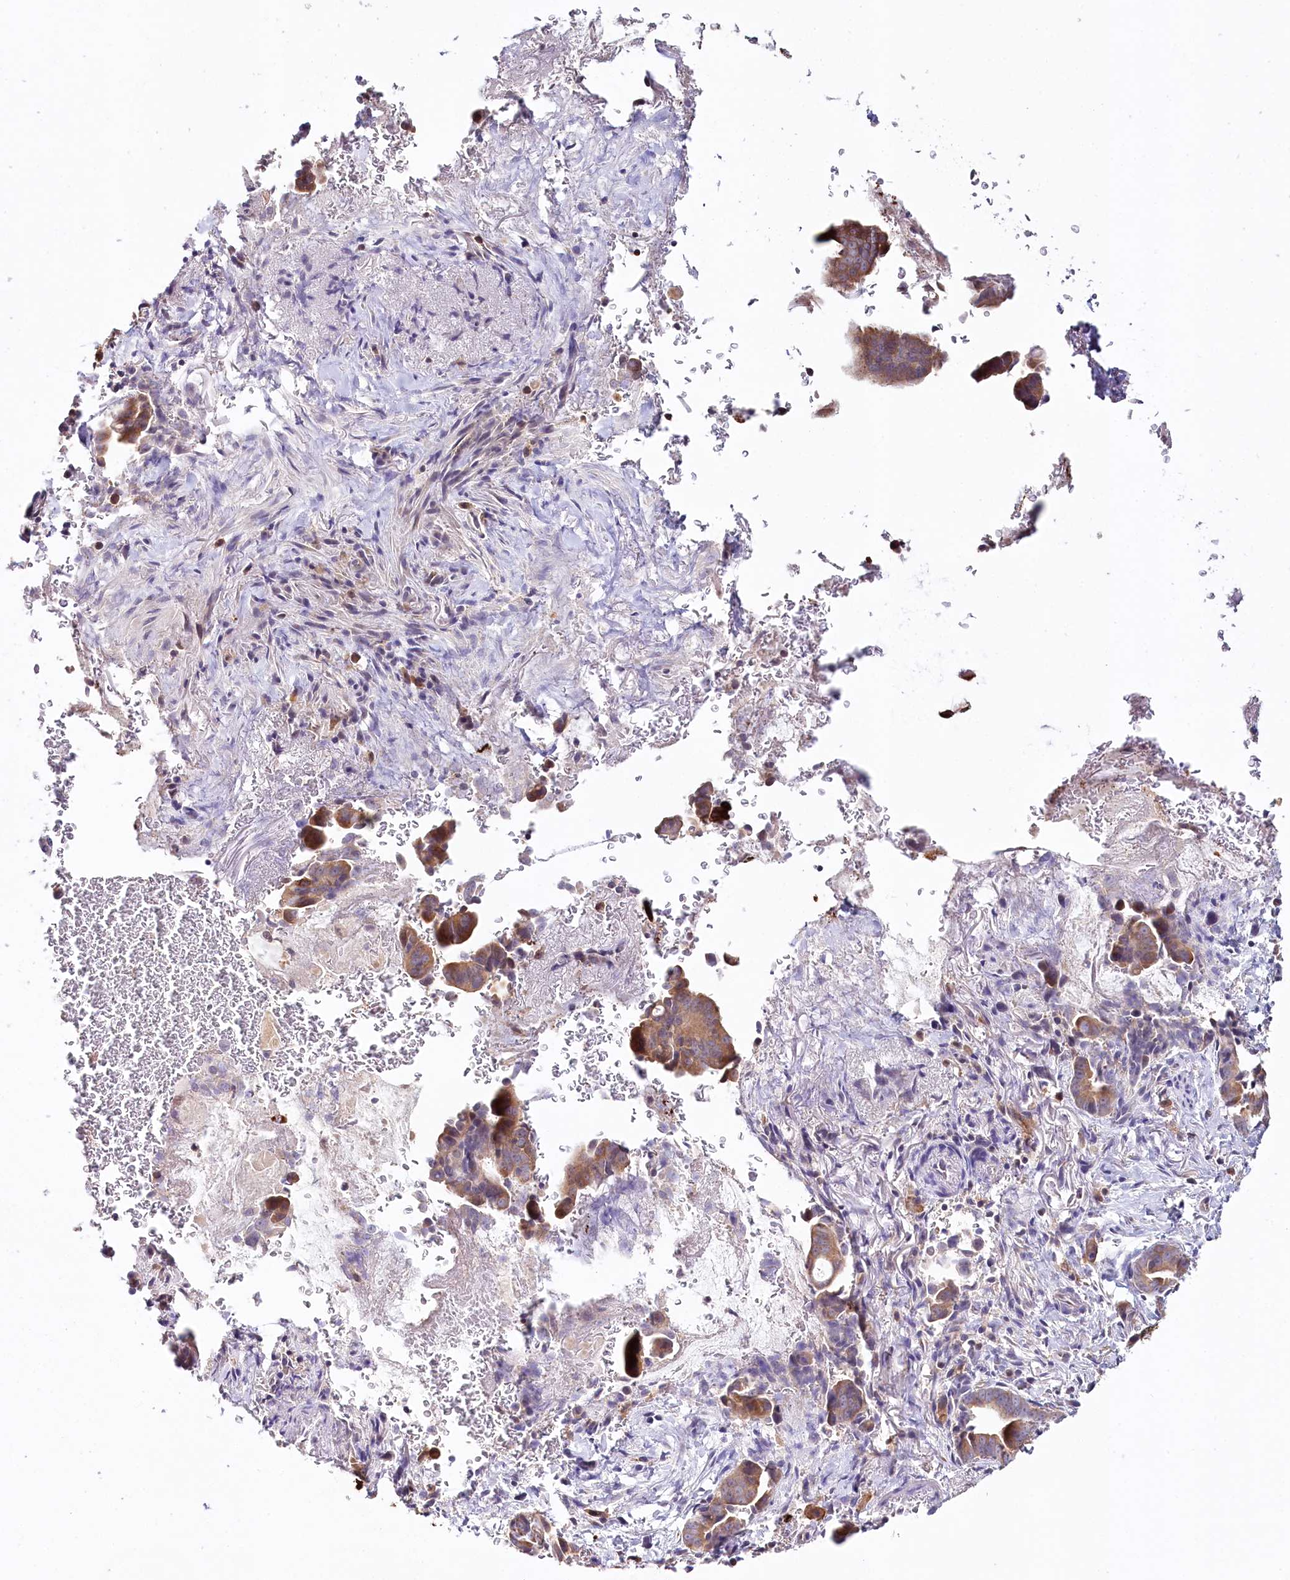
{"staining": {"intensity": "strong", "quantity": "25%-75%", "location": "cytoplasmic/membranous"}, "tissue": "pancreatic cancer", "cell_type": "Tumor cells", "image_type": "cancer", "snomed": [{"axis": "morphology", "description": "Adenocarcinoma, NOS"}, {"axis": "topography", "description": "Pancreas"}], "caption": "A histopathology image of adenocarcinoma (pancreatic) stained for a protein shows strong cytoplasmic/membranous brown staining in tumor cells. Immunohistochemistry stains the protein of interest in brown and the nuclei are stained blue.", "gene": "DAPK1", "patient": {"sex": "female", "age": 63}}